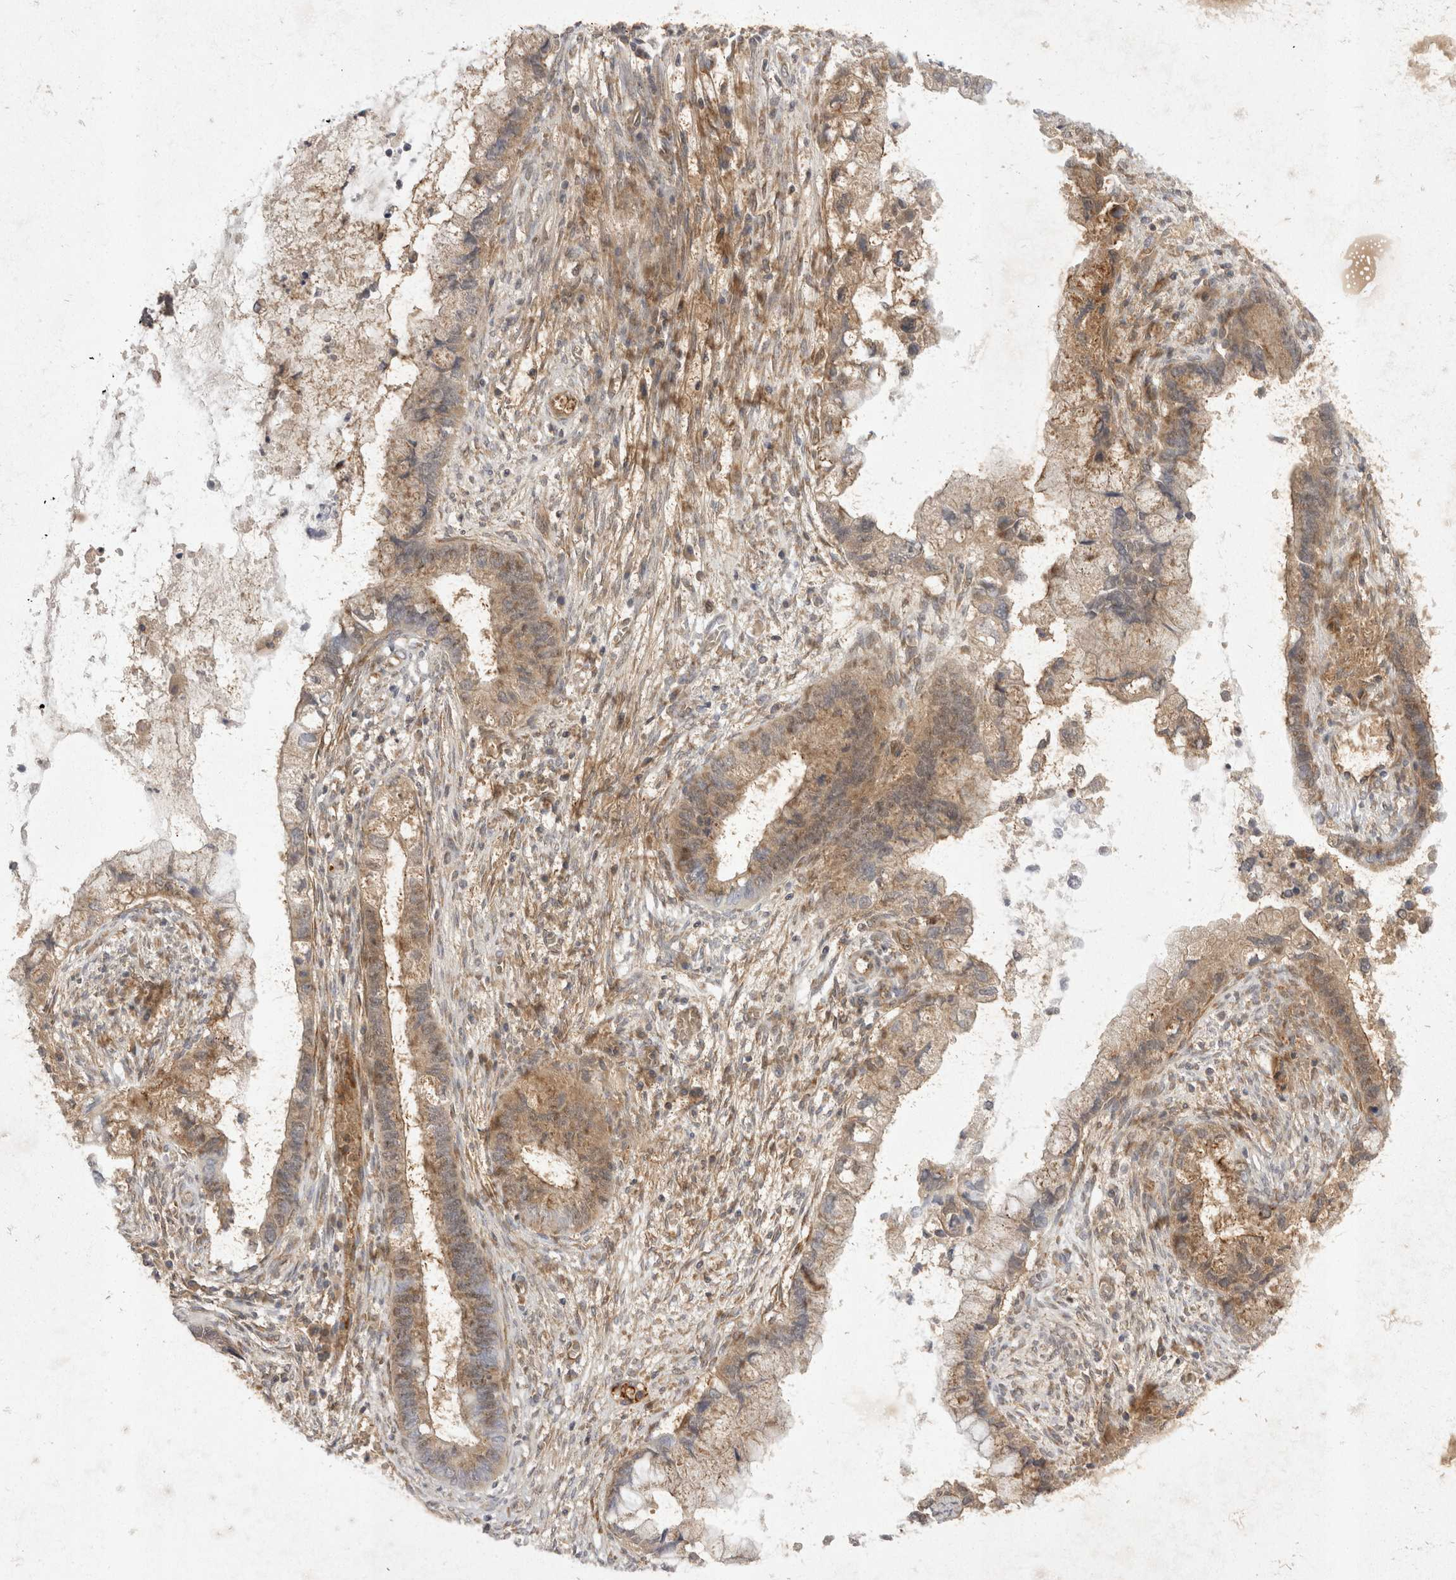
{"staining": {"intensity": "weak", "quantity": ">75%", "location": "cytoplasmic/membranous"}, "tissue": "cervical cancer", "cell_type": "Tumor cells", "image_type": "cancer", "snomed": [{"axis": "morphology", "description": "Adenocarcinoma, NOS"}, {"axis": "topography", "description": "Cervix"}], "caption": "Tumor cells reveal weak cytoplasmic/membranous staining in about >75% of cells in cervical cancer.", "gene": "EIF4G3", "patient": {"sex": "female", "age": 44}}